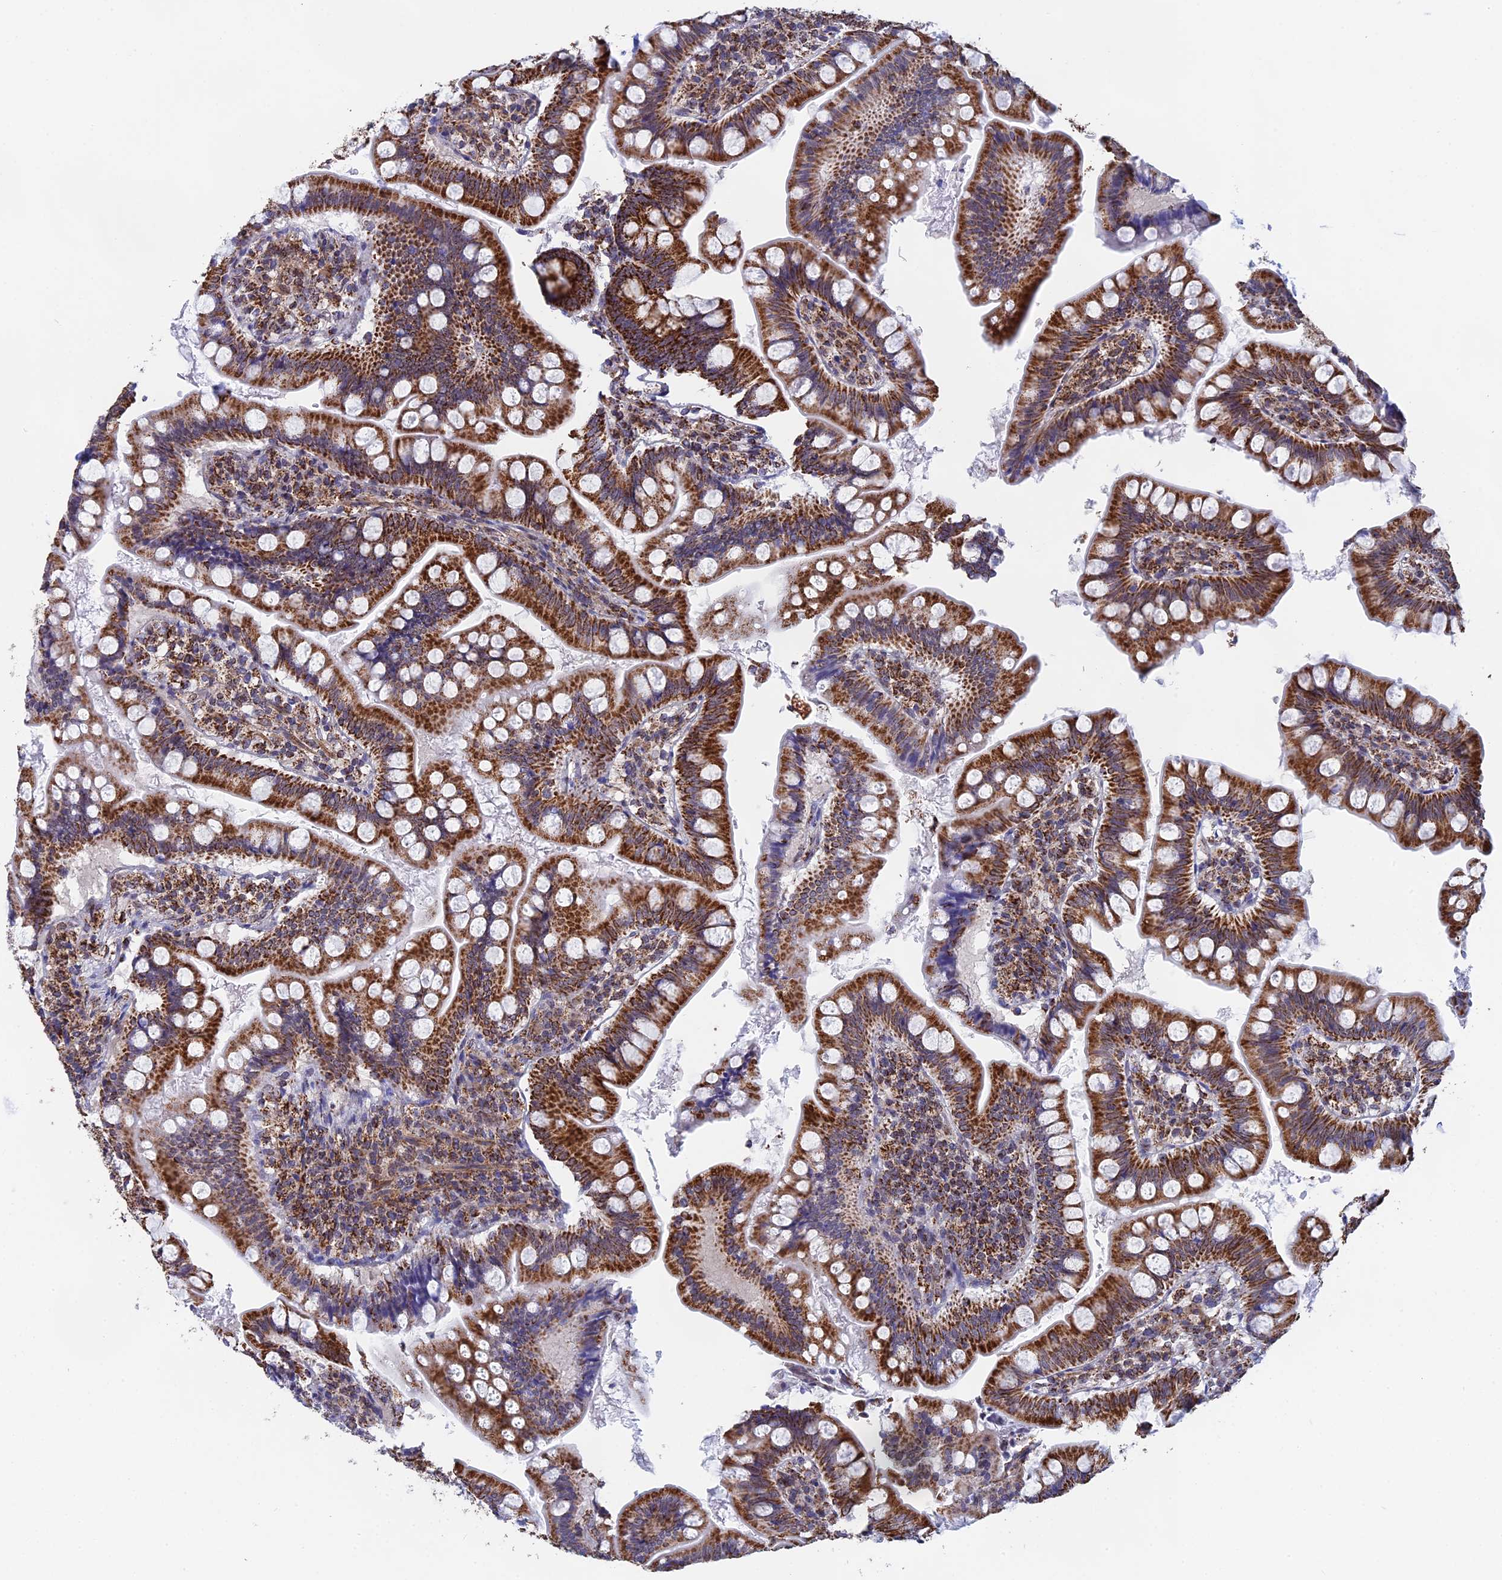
{"staining": {"intensity": "strong", "quantity": ">75%", "location": "cytoplasmic/membranous"}, "tissue": "small intestine", "cell_type": "Glandular cells", "image_type": "normal", "snomed": [{"axis": "morphology", "description": "Normal tissue, NOS"}, {"axis": "topography", "description": "Small intestine"}], "caption": "This micrograph demonstrates unremarkable small intestine stained with immunohistochemistry (IHC) to label a protein in brown. The cytoplasmic/membranous of glandular cells show strong positivity for the protein. Nuclei are counter-stained blue.", "gene": "CDC16", "patient": {"sex": "male", "age": 7}}